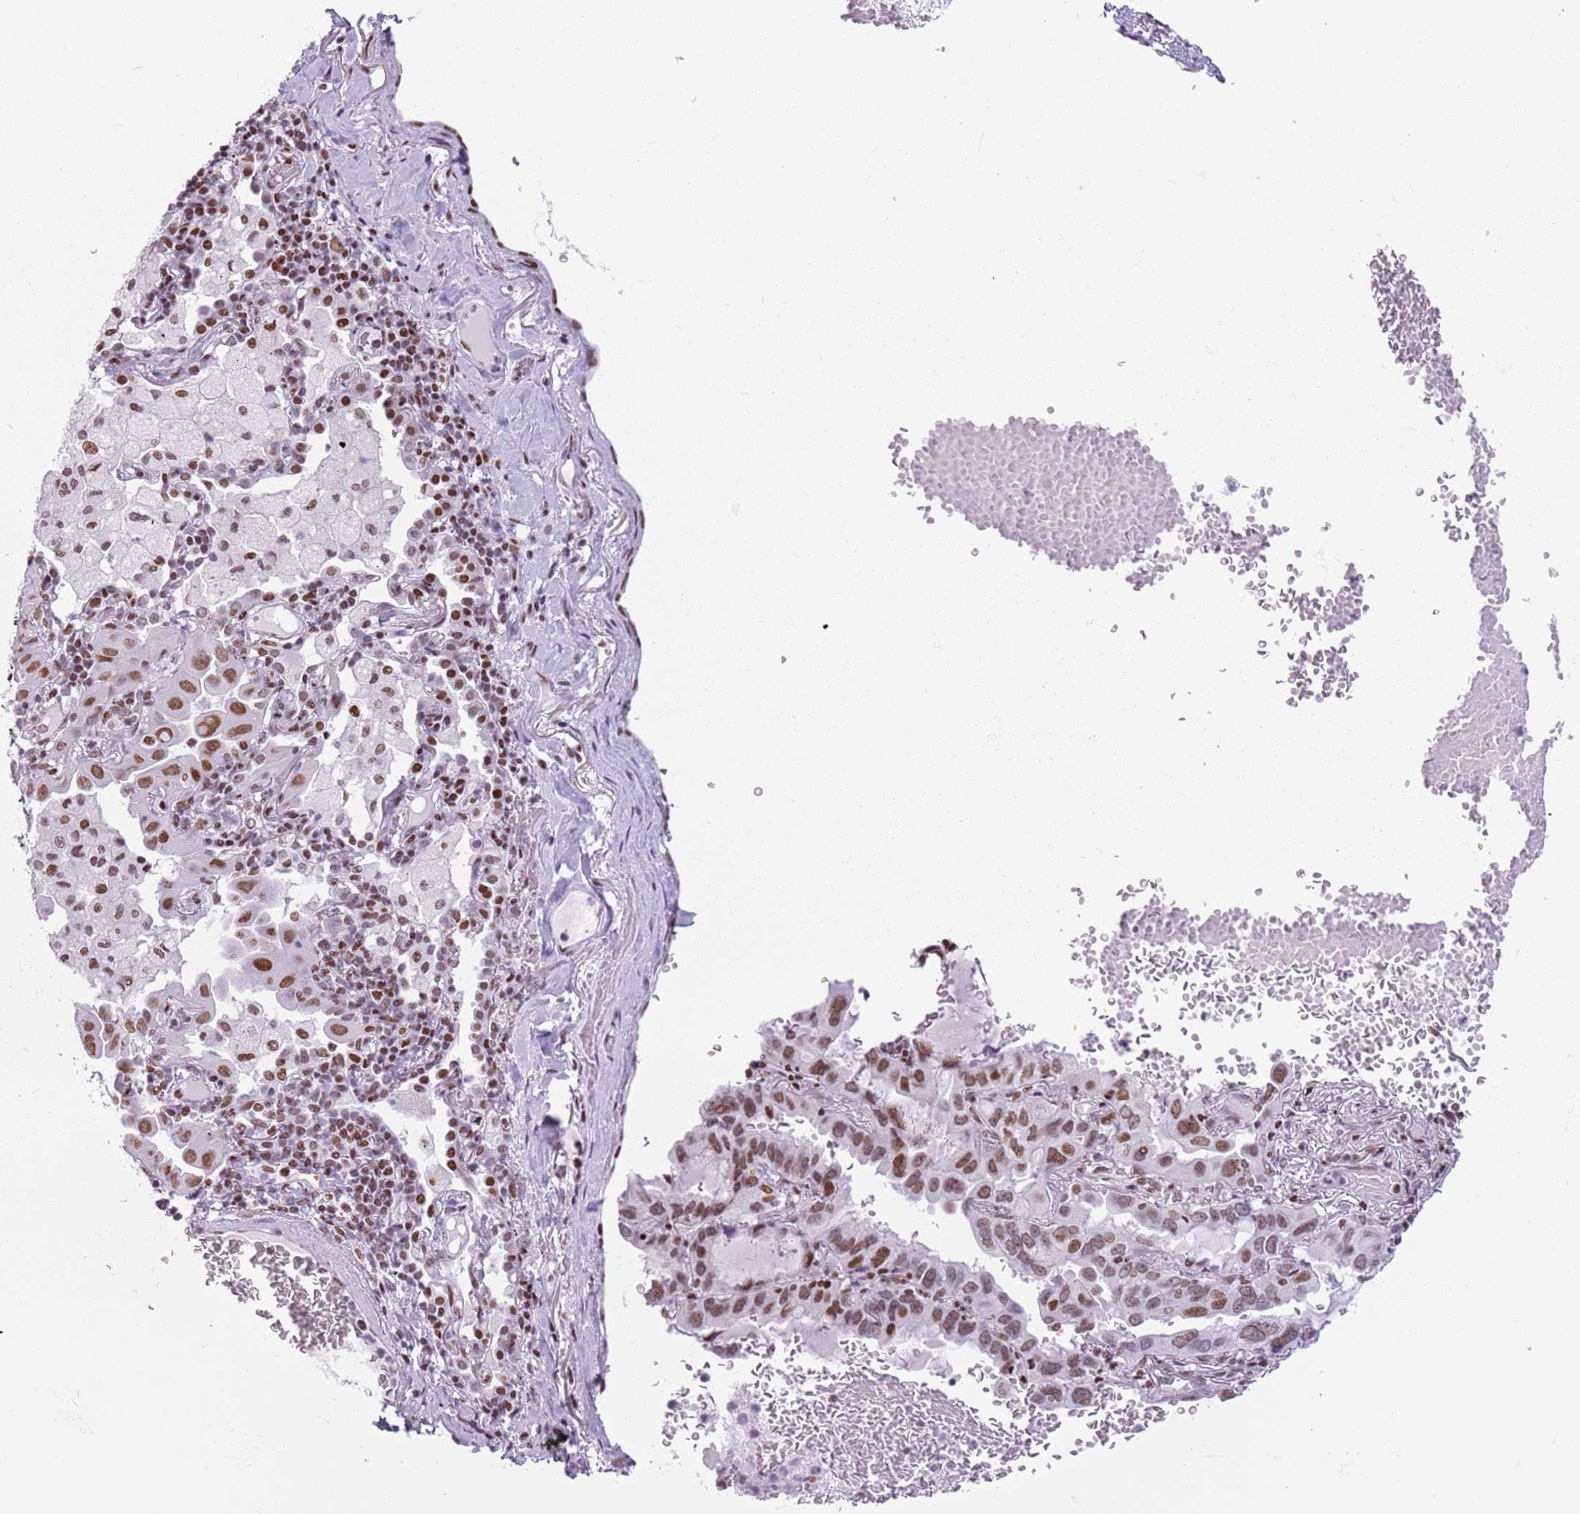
{"staining": {"intensity": "moderate", "quantity": ">75%", "location": "nuclear"}, "tissue": "lung cancer", "cell_type": "Tumor cells", "image_type": "cancer", "snomed": [{"axis": "morphology", "description": "Adenocarcinoma, NOS"}, {"axis": "topography", "description": "Lung"}], "caption": "The immunohistochemical stain labels moderate nuclear positivity in tumor cells of lung adenocarcinoma tissue. The protein of interest is stained brown, and the nuclei are stained in blue (DAB (3,3'-diaminobenzidine) IHC with brightfield microscopy, high magnification).", "gene": "FAM104B", "patient": {"sex": "male", "age": 64}}